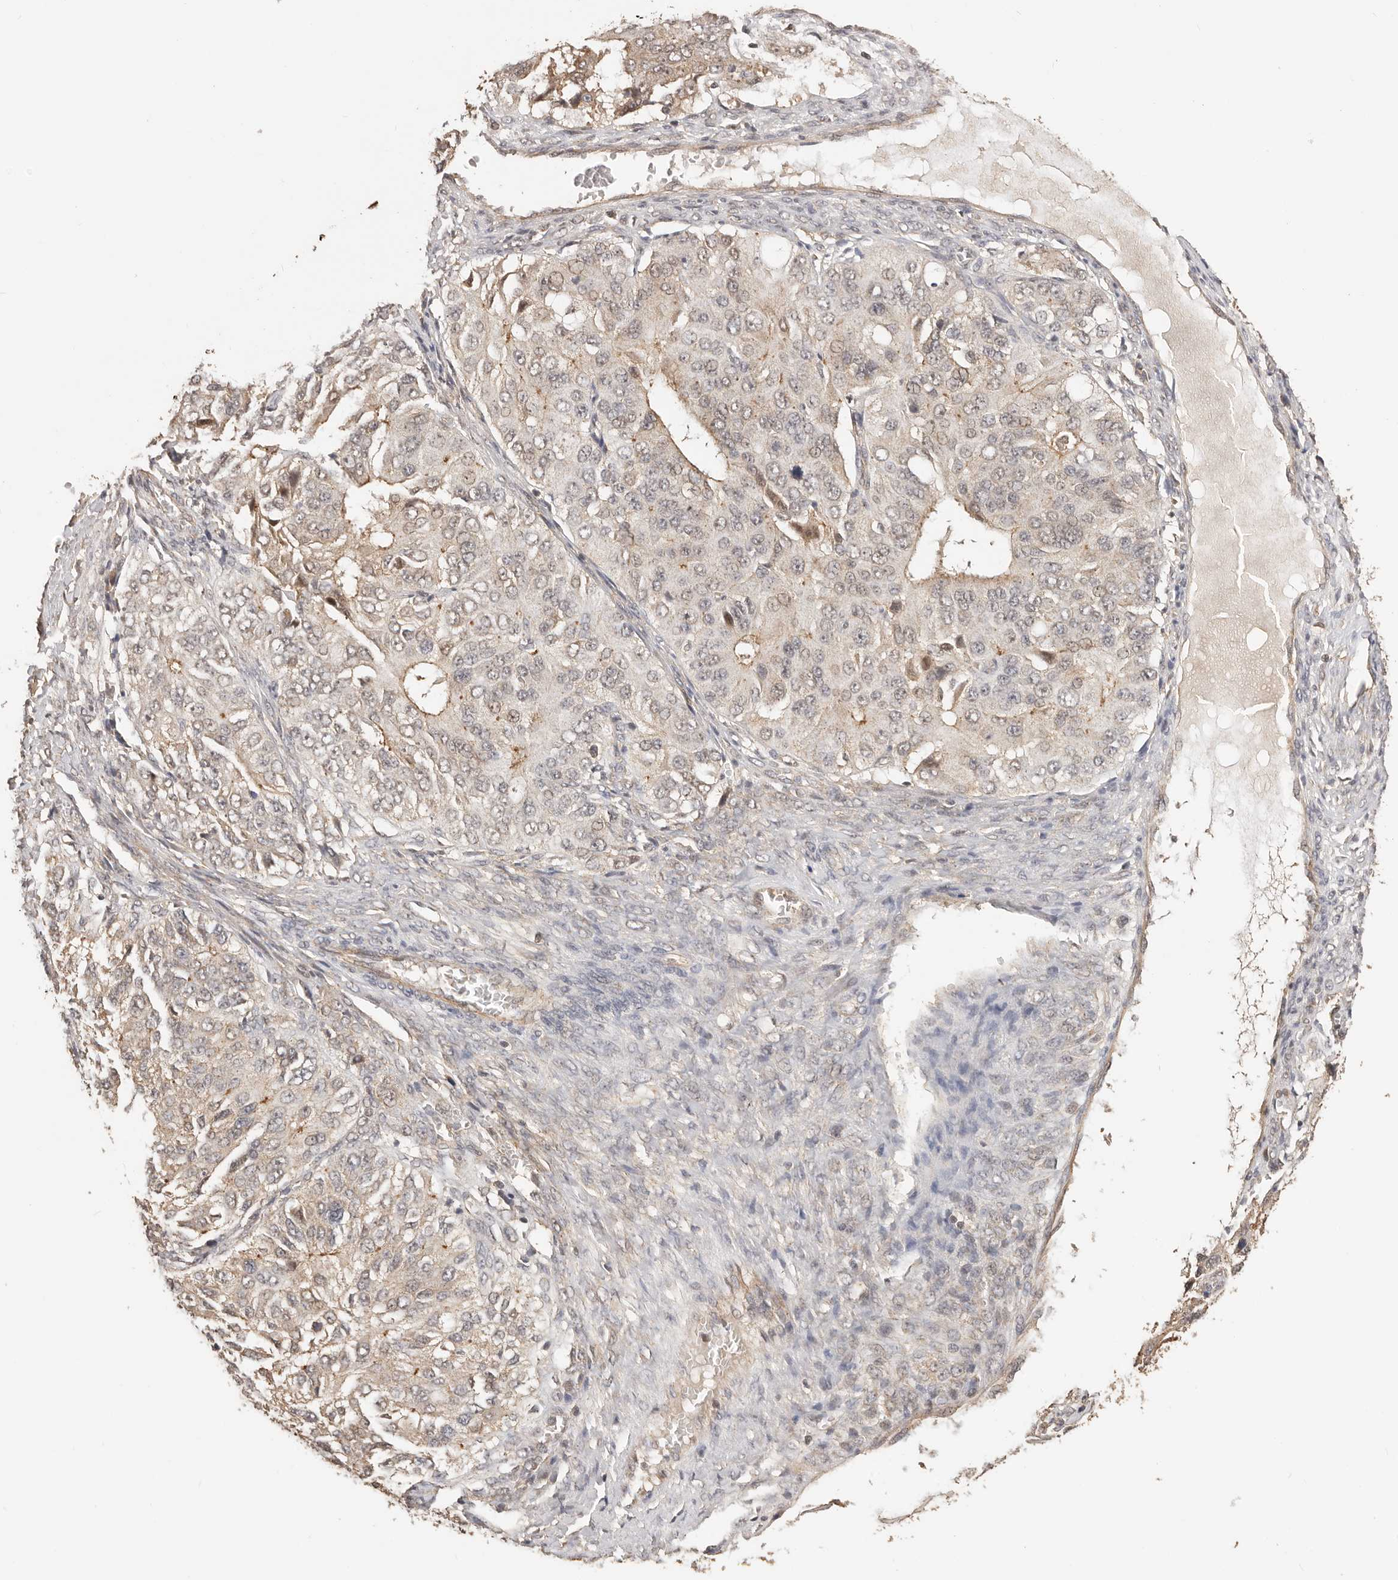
{"staining": {"intensity": "weak", "quantity": "25%-75%", "location": "cytoplasmic/membranous"}, "tissue": "ovarian cancer", "cell_type": "Tumor cells", "image_type": "cancer", "snomed": [{"axis": "morphology", "description": "Carcinoma, endometroid"}, {"axis": "topography", "description": "Ovary"}], "caption": "Human ovarian cancer (endometroid carcinoma) stained with a brown dye exhibits weak cytoplasmic/membranous positive staining in about 25%-75% of tumor cells.", "gene": "AFDN", "patient": {"sex": "female", "age": 51}}